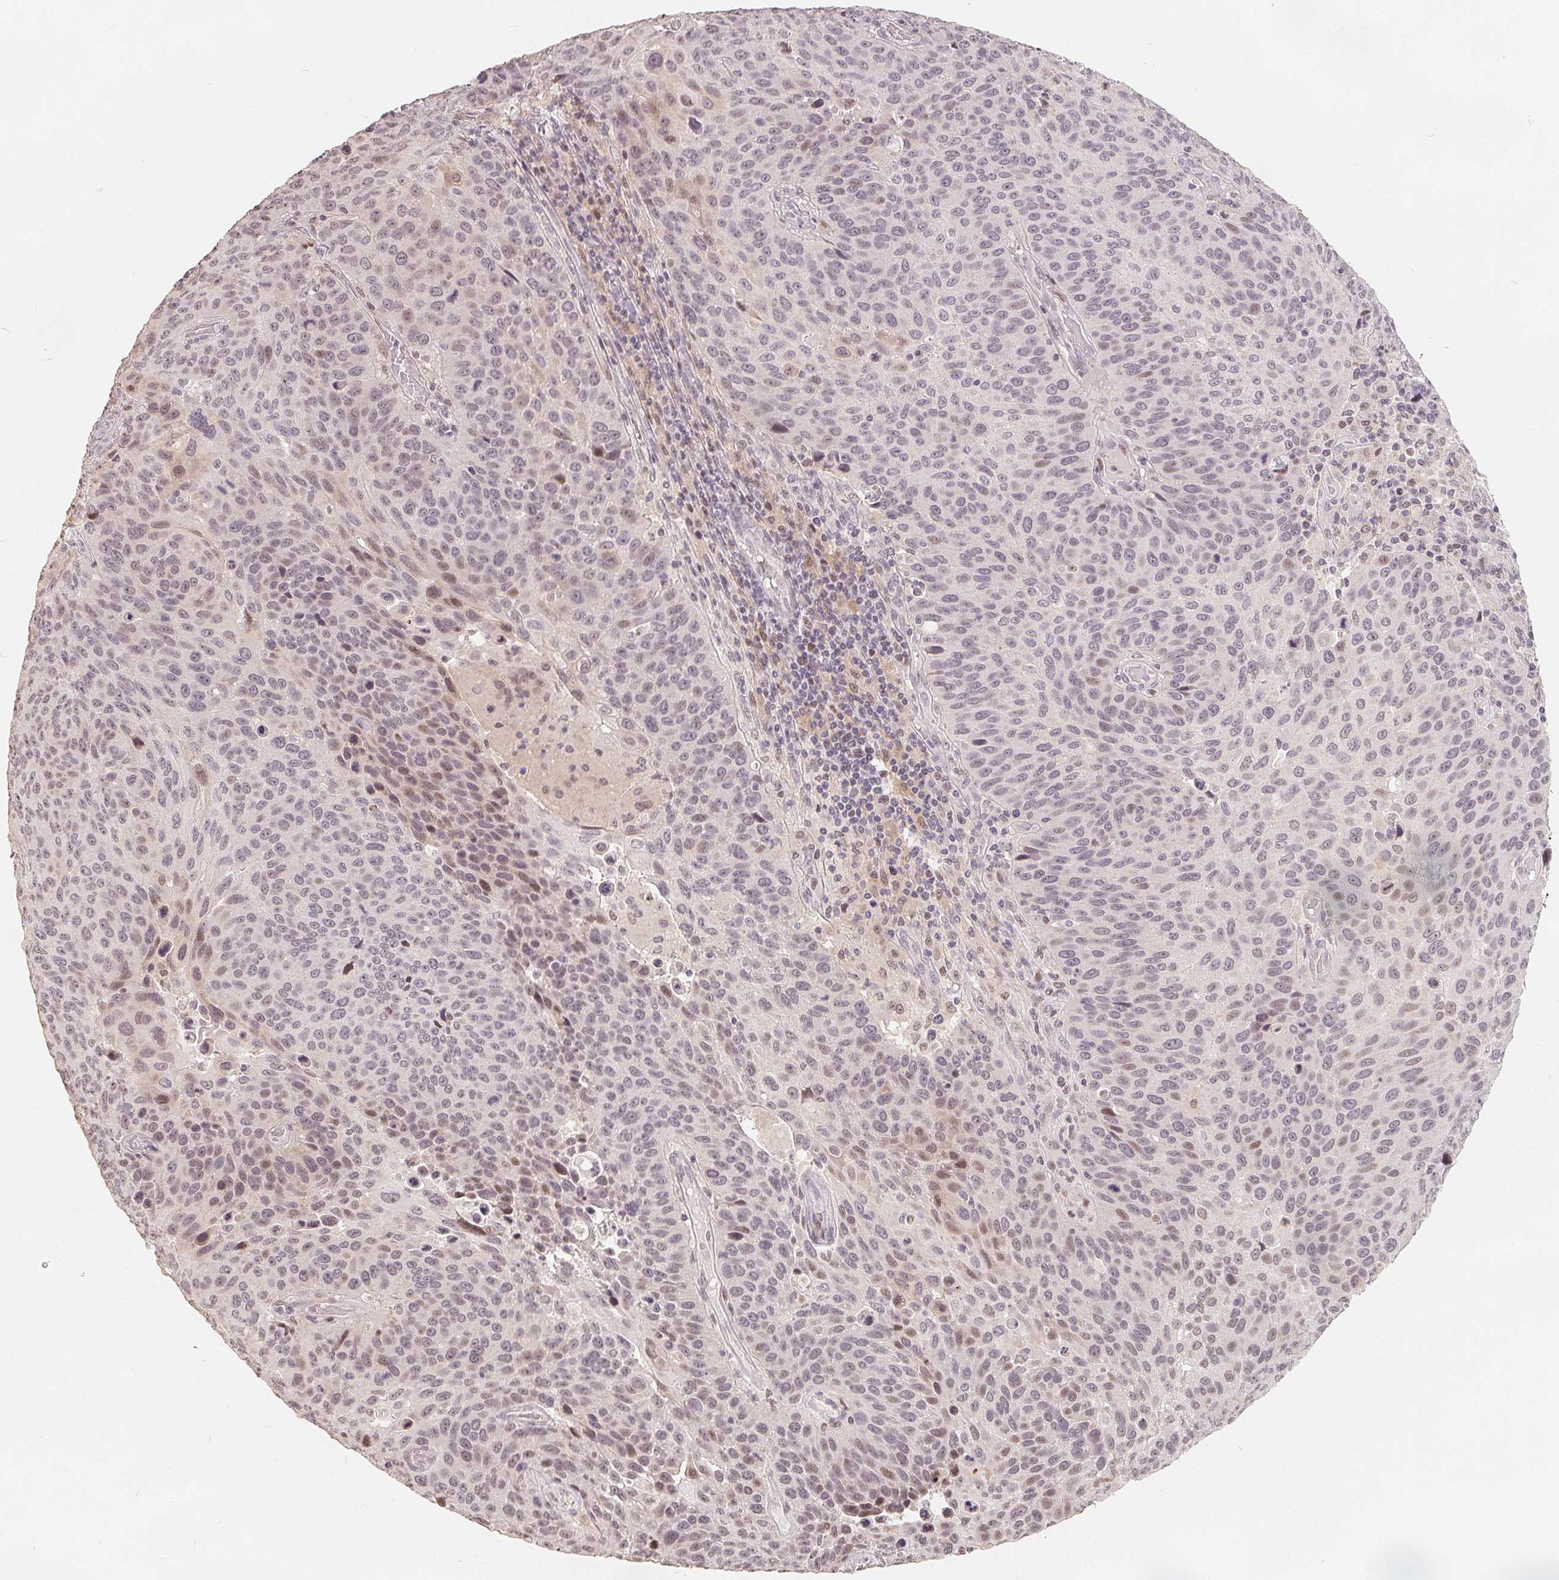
{"staining": {"intensity": "moderate", "quantity": "<25%", "location": "nuclear"}, "tissue": "lung cancer", "cell_type": "Tumor cells", "image_type": "cancer", "snomed": [{"axis": "morphology", "description": "Squamous cell carcinoma, NOS"}, {"axis": "topography", "description": "Lung"}], "caption": "Immunohistochemical staining of lung cancer (squamous cell carcinoma) reveals moderate nuclear protein positivity in approximately <25% of tumor cells. The protein of interest is stained brown, and the nuclei are stained in blue (DAB (3,3'-diaminobenzidine) IHC with brightfield microscopy, high magnification).", "gene": "CCDC138", "patient": {"sex": "male", "age": 68}}